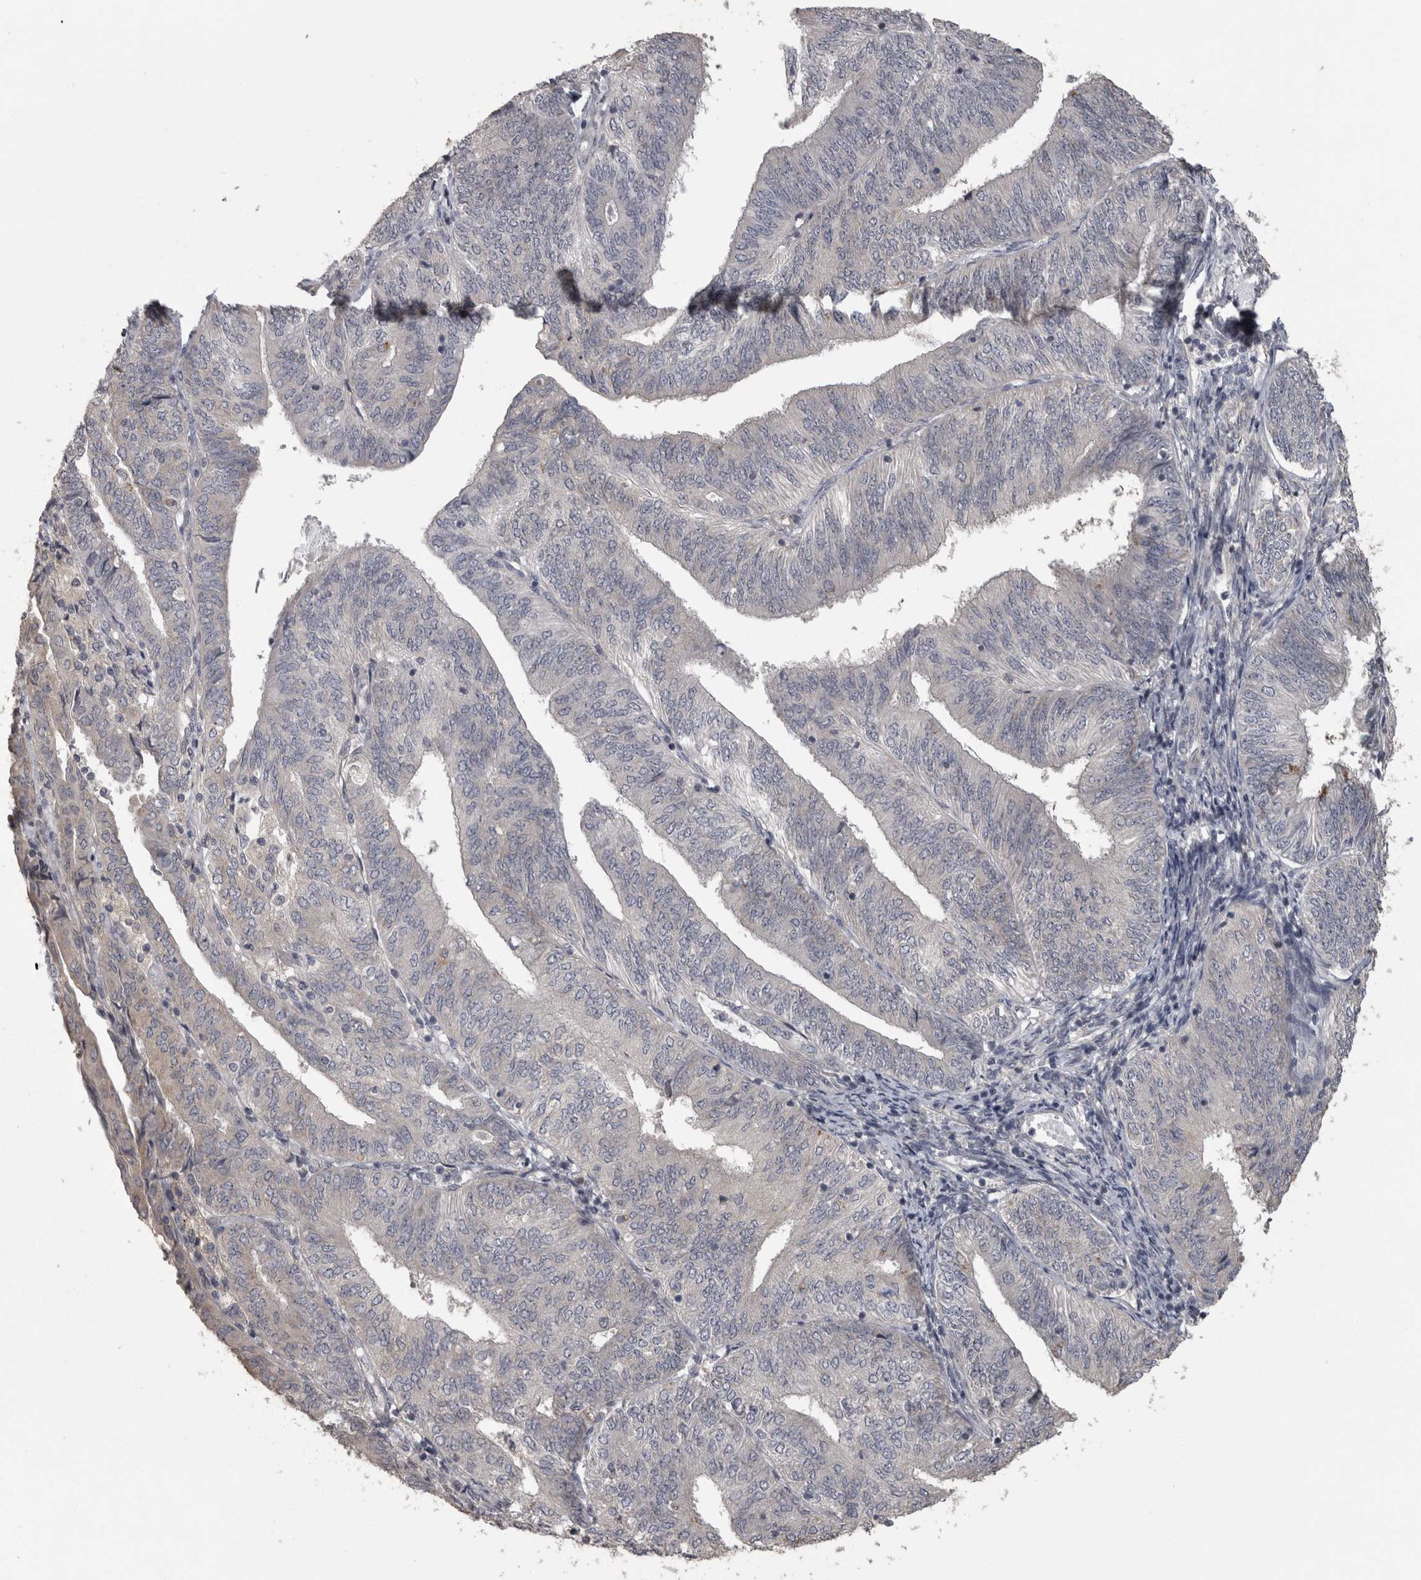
{"staining": {"intensity": "negative", "quantity": "none", "location": "none"}, "tissue": "endometrial cancer", "cell_type": "Tumor cells", "image_type": "cancer", "snomed": [{"axis": "morphology", "description": "Adenocarcinoma, NOS"}, {"axis": "topography", "description": "Endometrium"}], "caption": "This is an IHC photomicrograph of endometrial cancer. There is no staining in tumor cells.", "gene": "RAB29", "patient": {"sex": "female", "age": 58}}